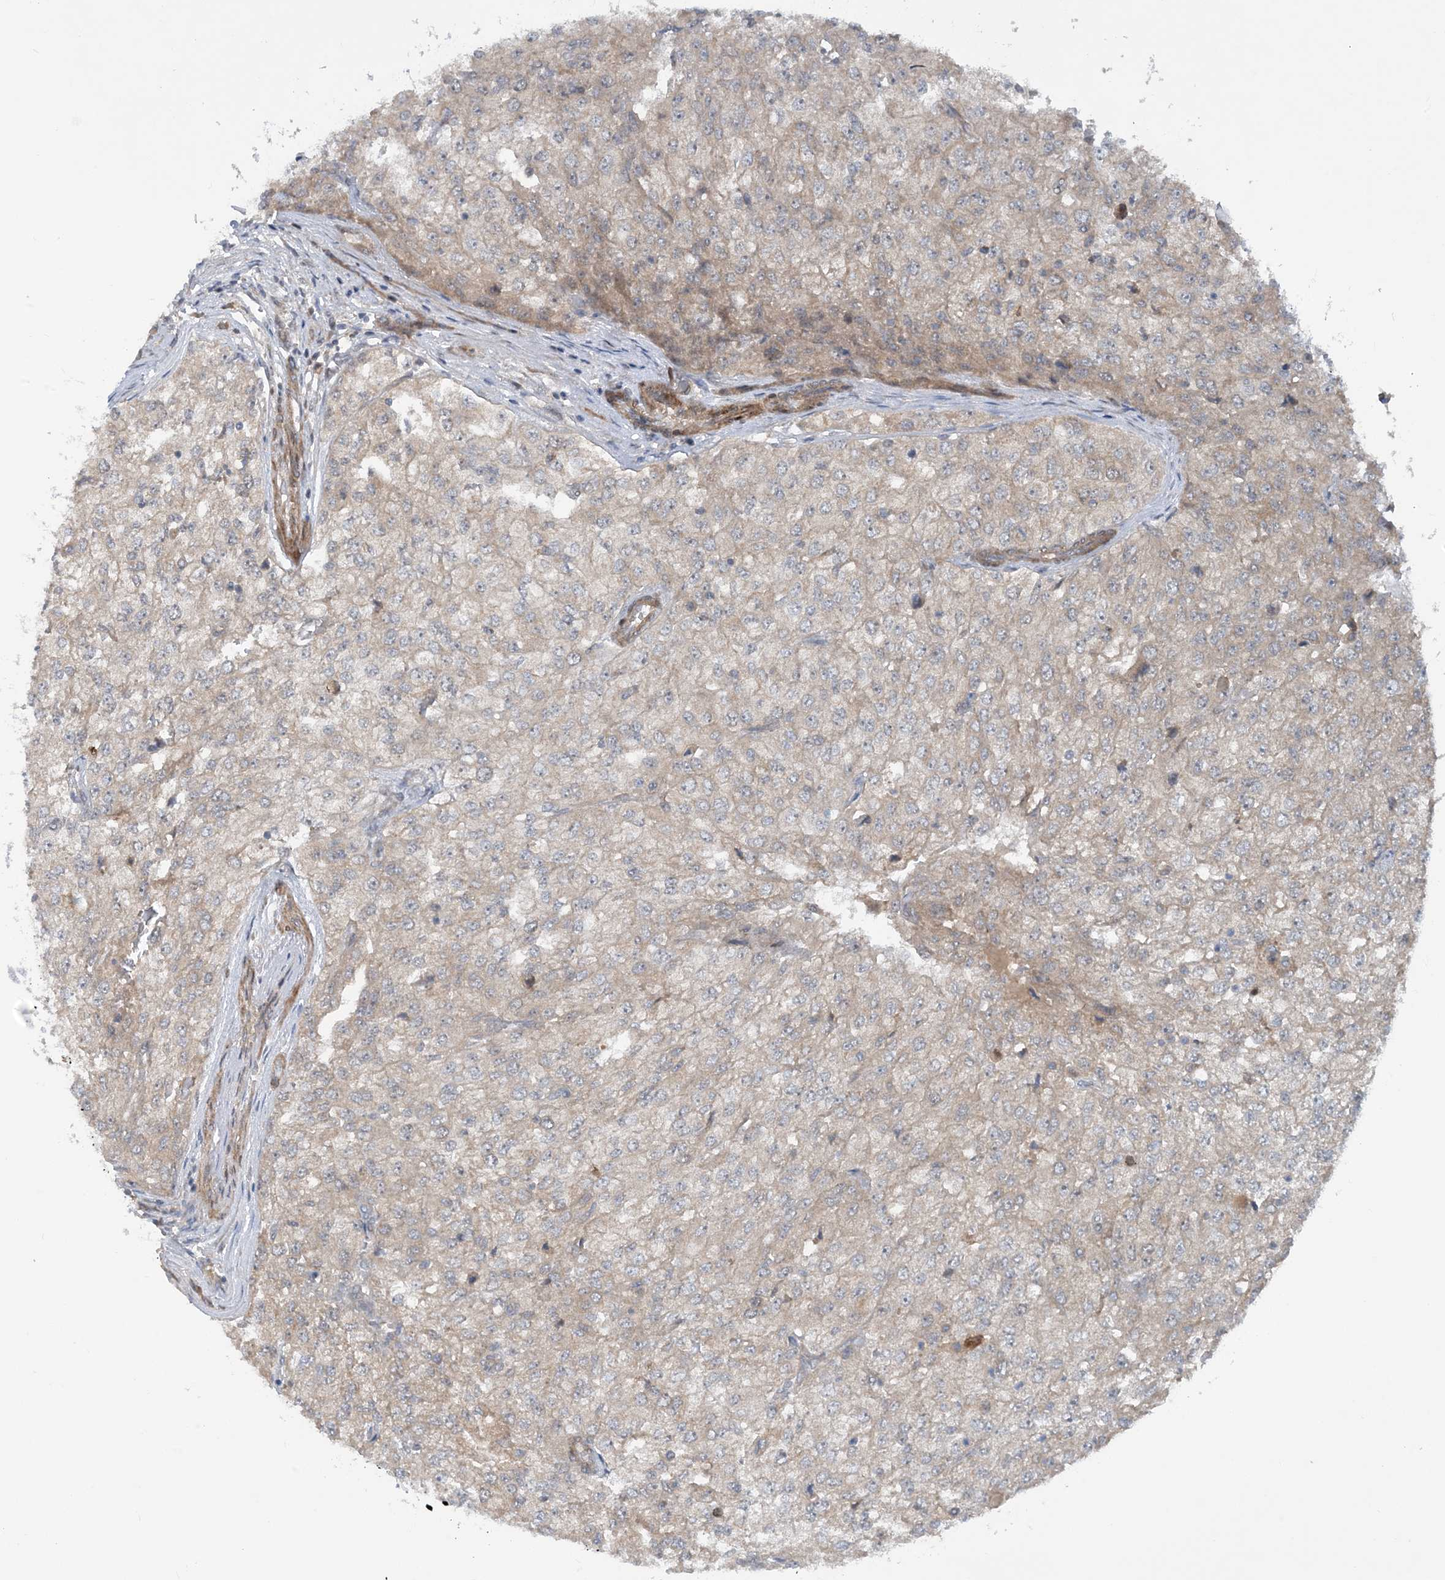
{"staining": {"intensity": "weak", "quantity": "25%-75%", "location": "cytoplasmic/membranous"}, "tissue": "renal cancer", "cell_type": "Tumor cells", "image_type": "cancer", "snomed": [{"axis": "morphology", "description": "Adenocarcinoma, NOS"}, {"axis": "topography", "description": "Kidney"}], "caption": "Immunohistochemical staining of human renal cancer (adenocarcinoma) reveals low levels of weak cytoplasmic/membranous staining in about 25%-75% of tumor cells. Immunohistochemistry (ihc) stains the protein of interest in brown and the nuclei are stained blue.", "gene": "HEMK1", "patient": {"sex": "female", "age": 54}}